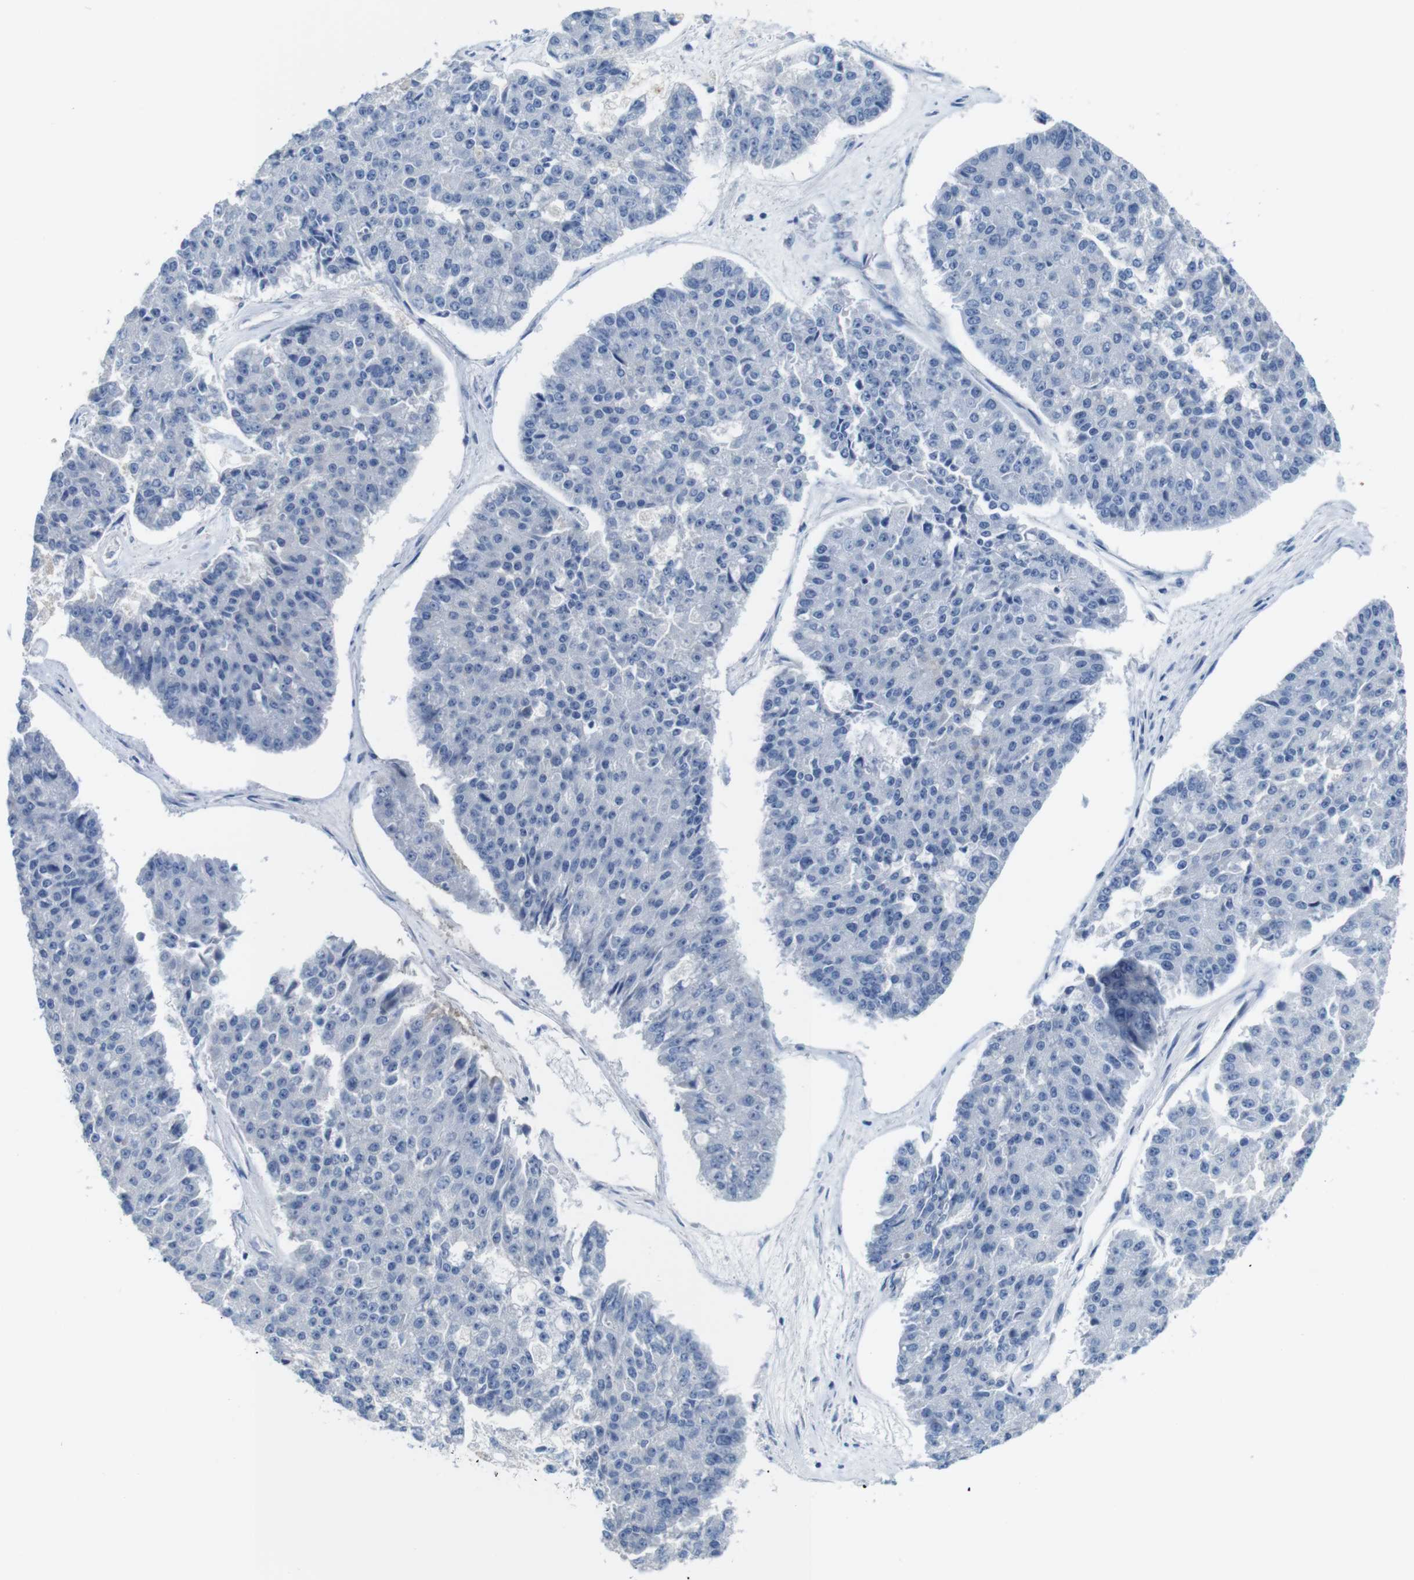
{"staining": {"intensity": "negative", "quantity": "none", "location": "none"}, "tissue": "pancreatic cancer", "cell_type": "Tumor cells", "image_type": "cancer", "snomed": [{"axis": "morphology", "description": "Adenocarcinoma, NOS"}, {"axis": "topography", "description": "Pancreas"}], "caption": "A micrograph of human pancreatic adenocarcinoma is negative for staining in tumor cells.", "gene": "IGSF8", "patient": {"sex": "male", "age": 50}}